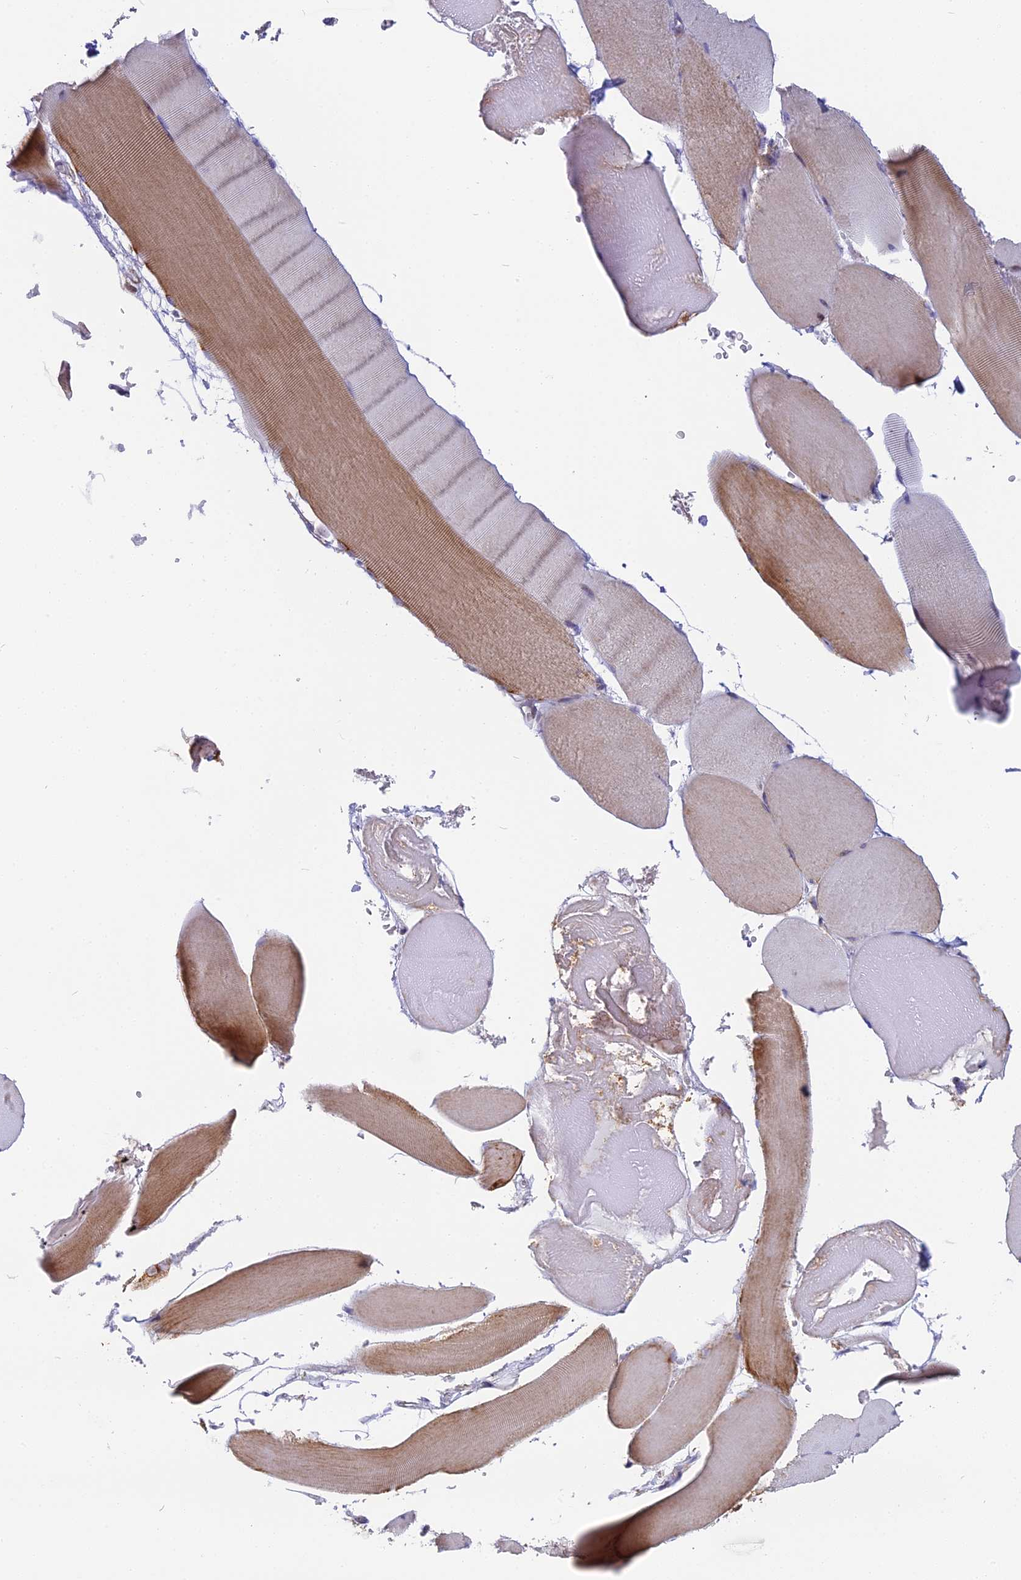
{"staining": {"intensity": "weak", "quantity": "25%-75%", "location": "cytoplasmic/membranous"}, "tissue": "skeletal muscle", "cell_type": "Myocytes", "image_type": "normal", "snomed": [{"axis": "morphology", "description": "Normal tissue, NOS"}, {"axis": "topography", "description": "Skeletal muscle"}, {"axis": "topography", "description": "Head-Neck"}], "caption": "Protein expression analysis of unremarkable skeletal muscle shows weak cytoplasmic/membranous staining in about 25%-75% of myocytes. (Brightfield microscopy of DAB IHC at high magnification).", "gene": "DTWD1", "patient": {"sex": "male", "age": 66}}